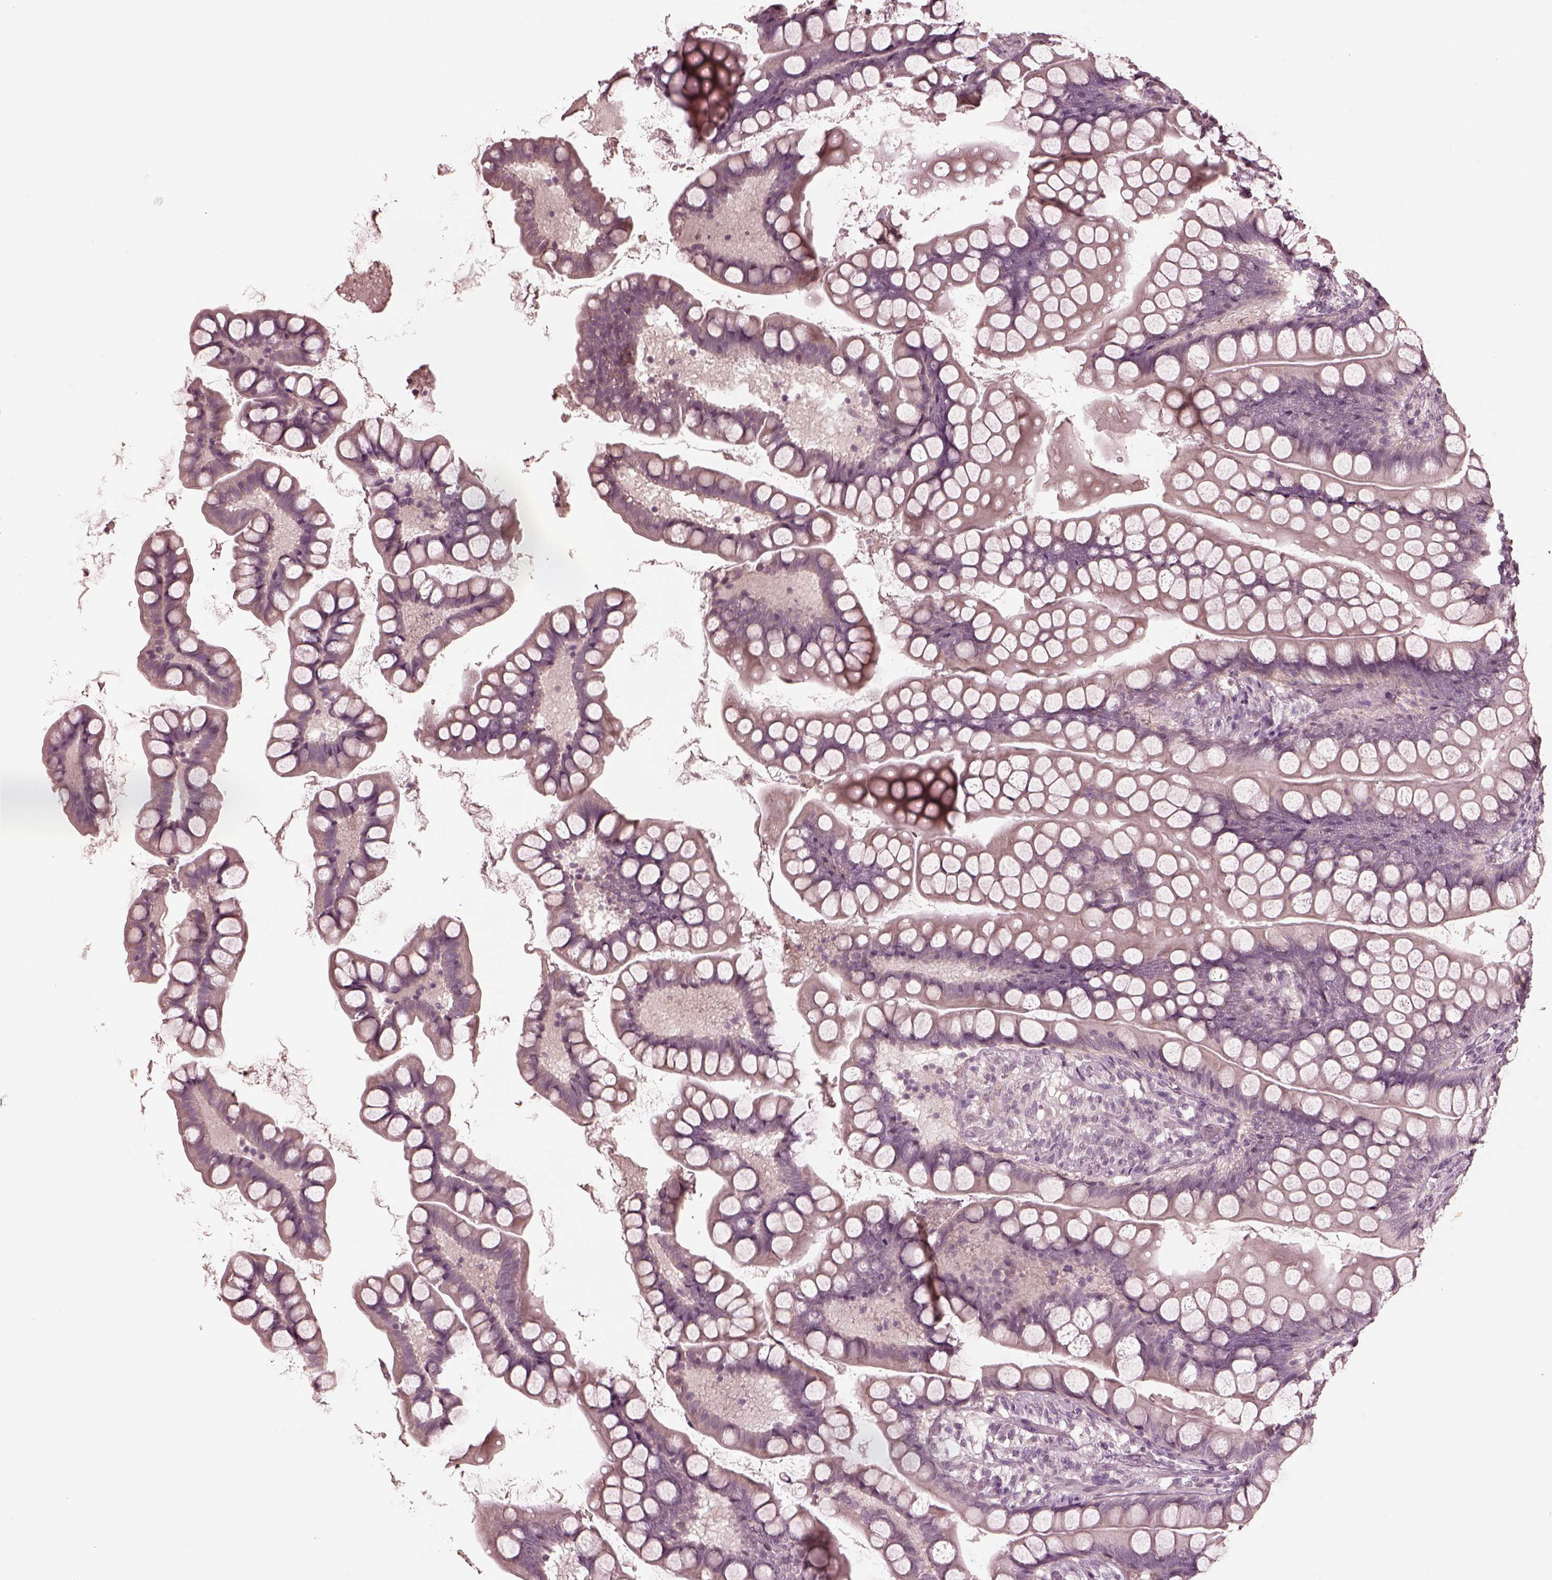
{"staining": {"intensity": "weak", "quantity": "<25%", "location": "cytoplasmic/membranous"}, "tissue": "small intestine", "cell_type": "Glandular cells", "image_type": "normal", "snomed": [{"axis": "morphology", "description": "Normal tissue, NOS"}, {"axis": "topography", "description": "Small intestine"}], "caption": "Immunohistochemistry (IHC) image of benign small intestine stained for a protein (brown), which exhibits no positivity in glandular cells. (Stains: DAB IHC with hematoxylin counter stain, Microscopy: brightfield microscopy at high magnification).", "gene": "RGS7", "patient": {"sex": "male", "age": 70}}